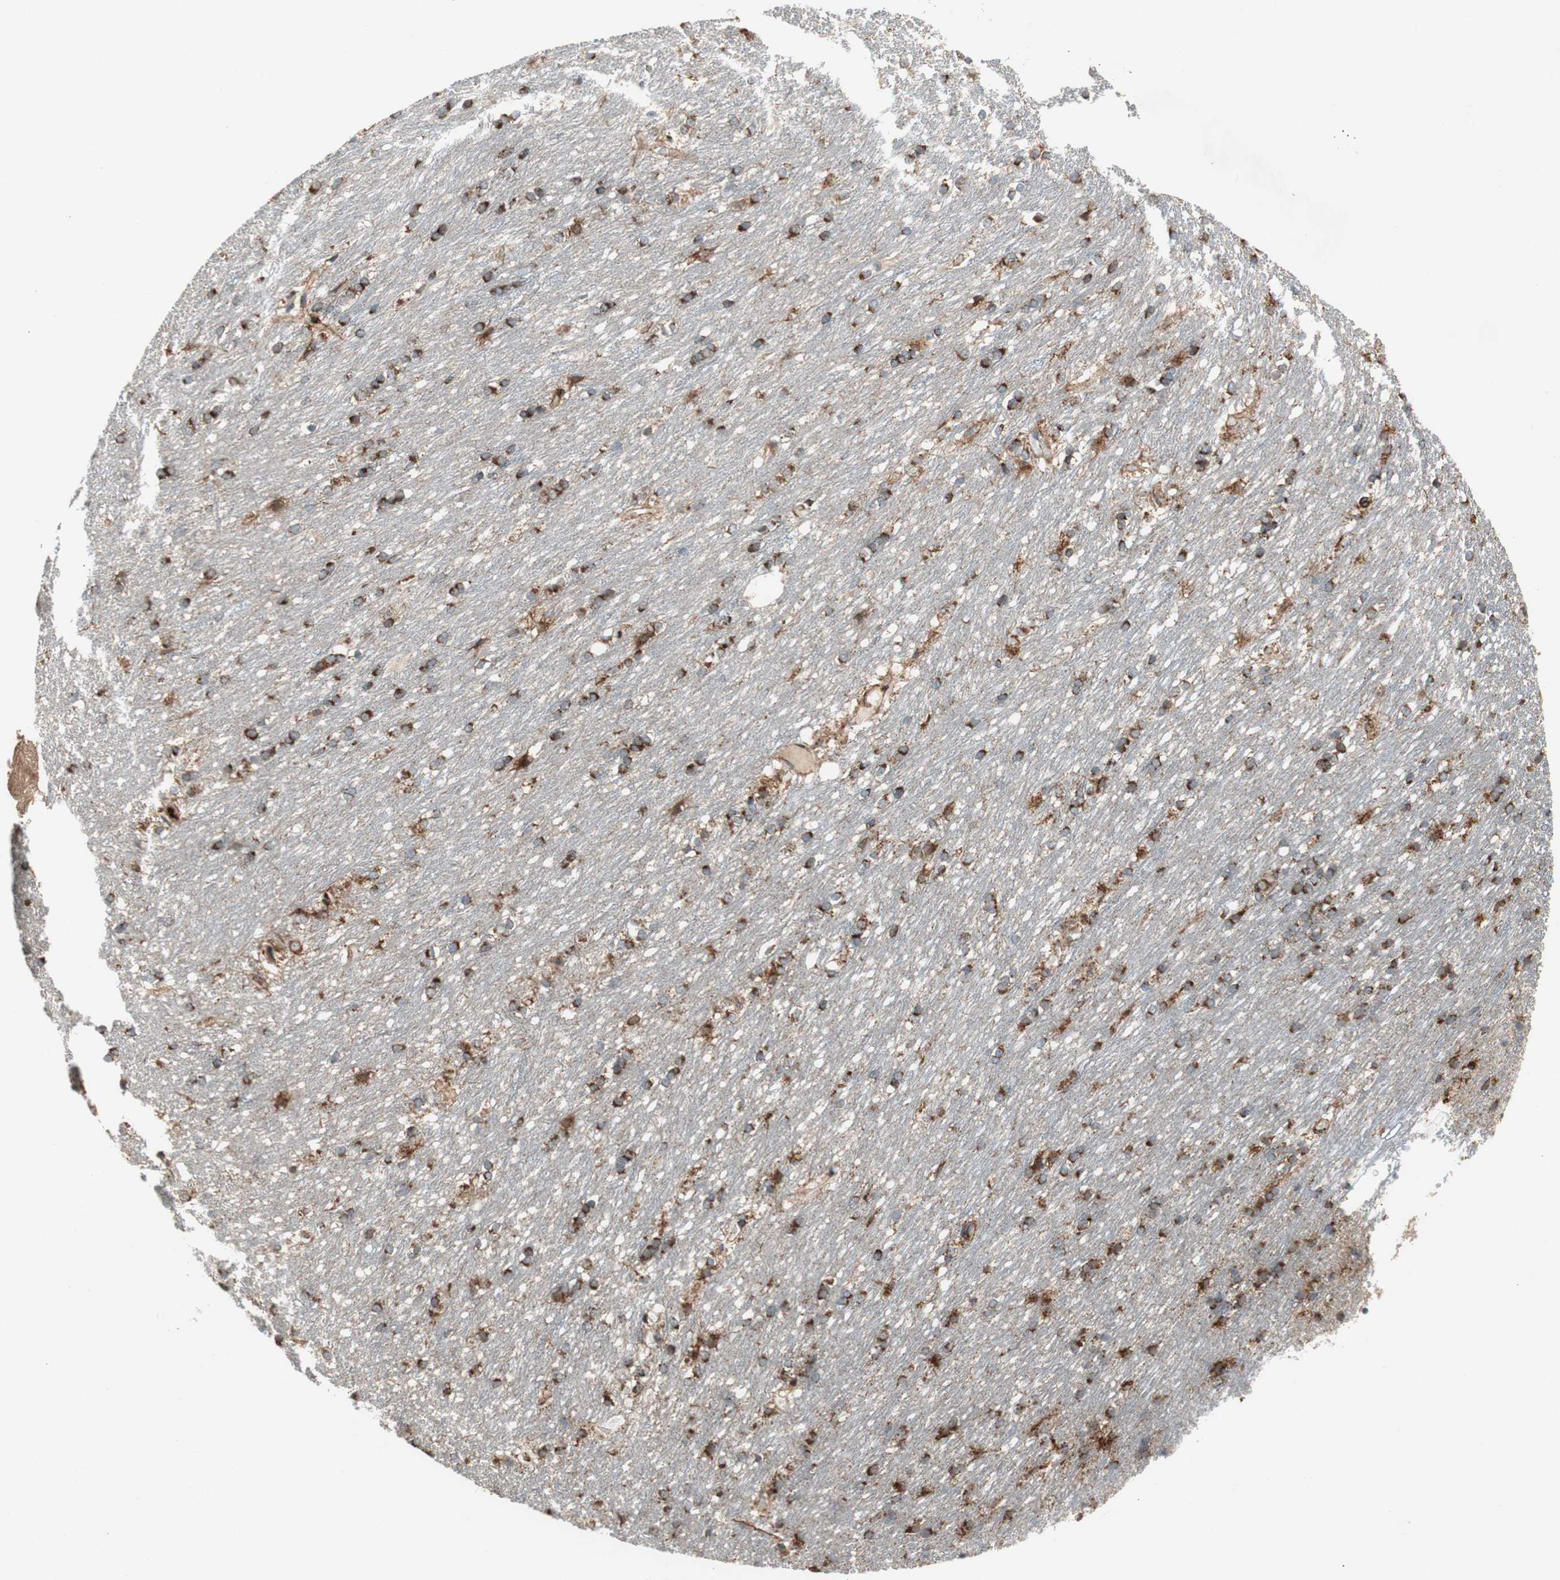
{"staining": {"intensity": "strong", "quantity": "25%-75%", "location": "cytoplasmic/membranous"}, "tissue": "caudate", "cell_type": "Glial cells", "image_type": "normal", "snomed": [{"axis": "morphology", "description": "Normal tissue, NOS"}, {"axis": "topography", "description": "Lateral ventricle wall"}], "caption": "Strong cytoplasmic/membranous staining for a protein is appreciated in approximately 25%-75% of glial cells of benign caudate using IHC.", "gene": "AKAP1", "patient": {"sex": "female", "age": 19}}